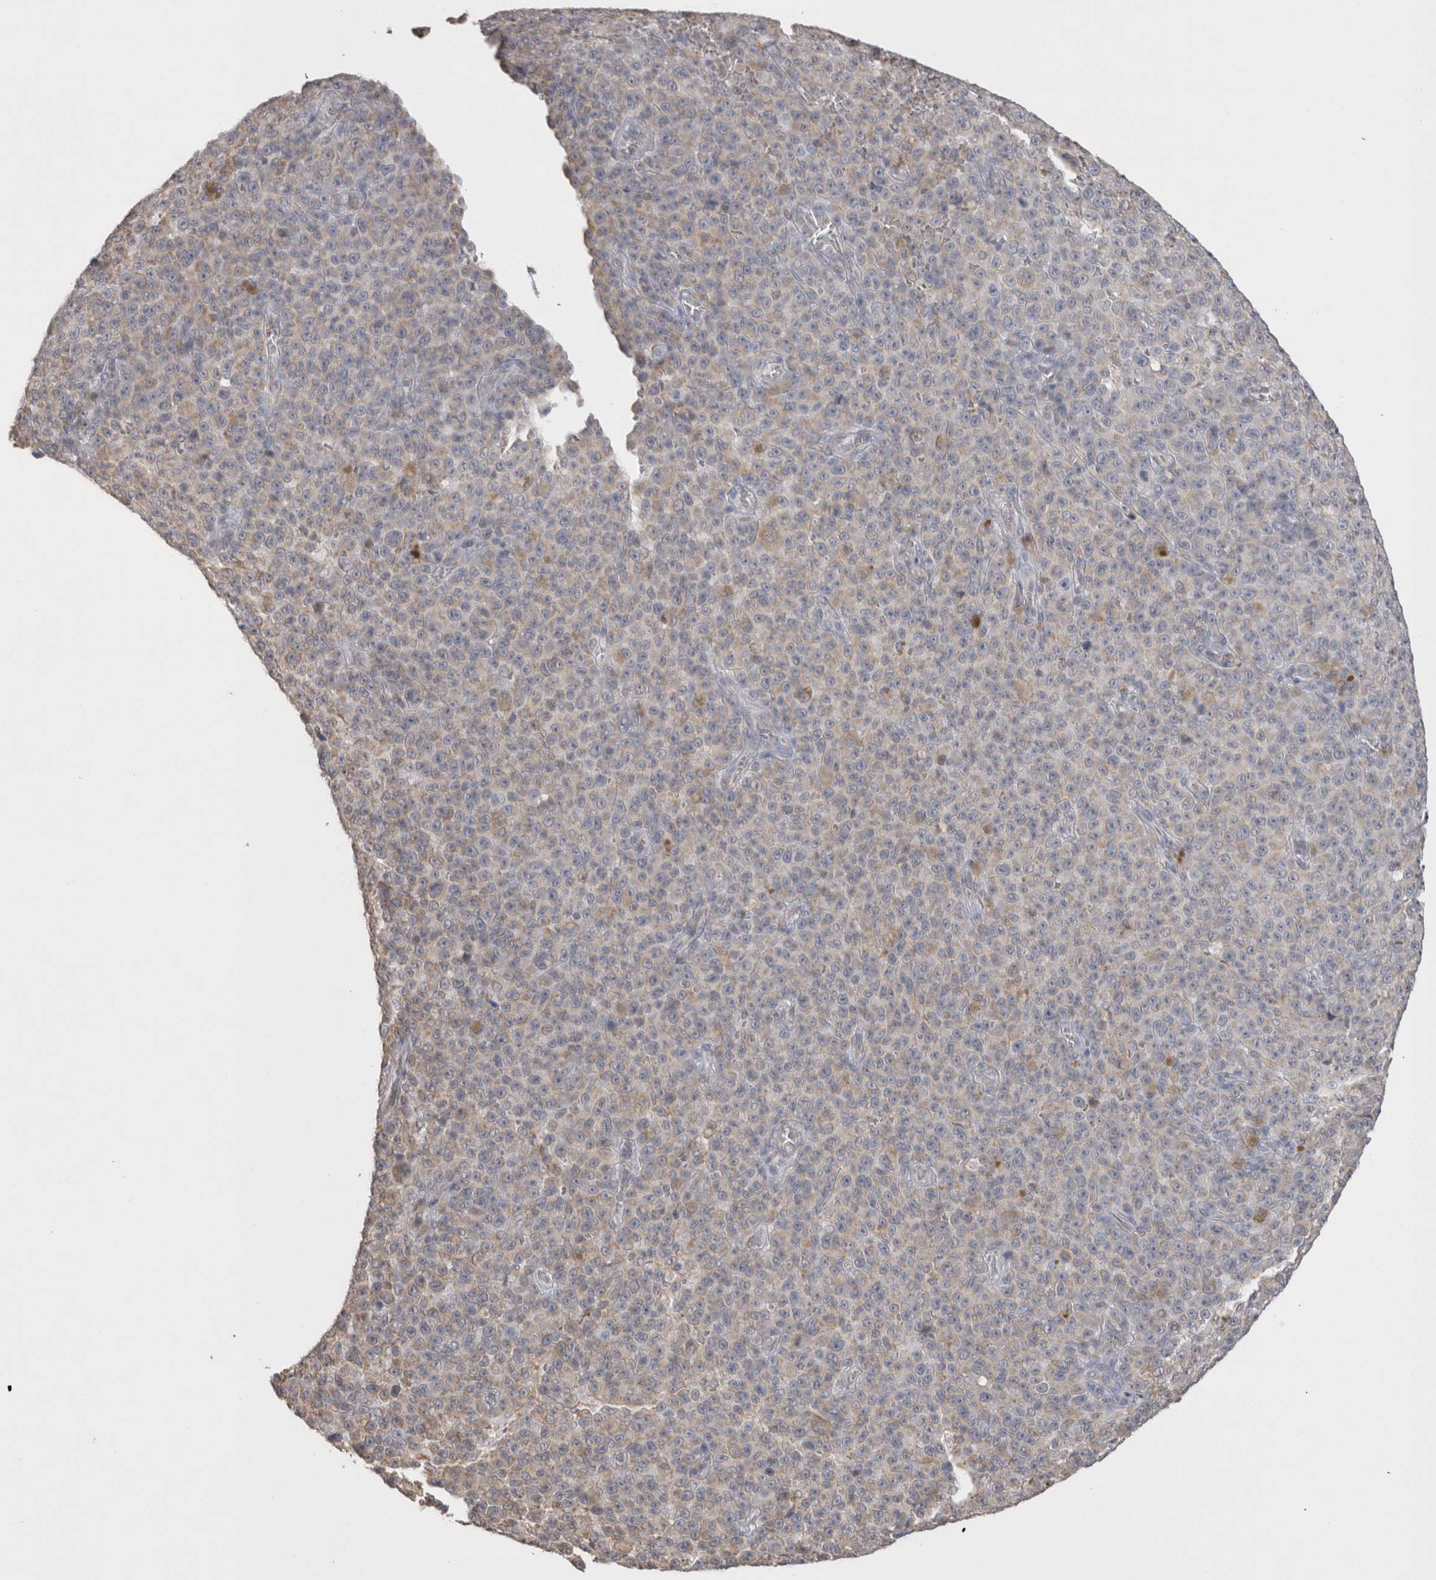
{"staining": {"intensity": "negative", "quantity": "none", "location": "none"}, "tissue": "melanoma", "cell_type": "Tumor cells", "image_type": "cancer", "snomed": [{"axis": "morphology", "description": "Malignant melanoma, NOS"}, {"axis": "topography", "description": "Skin"}], "caption": "DAB (3,3'-diaminobenzidine) immunohistochemical staining of malignant melanoma exhibits no significant staining in tumor cells. (DAB immunohistochemistry (IHC), high magnification).", "gene": "NOMO1", "patient": {"sex": "female", "age": 82}}